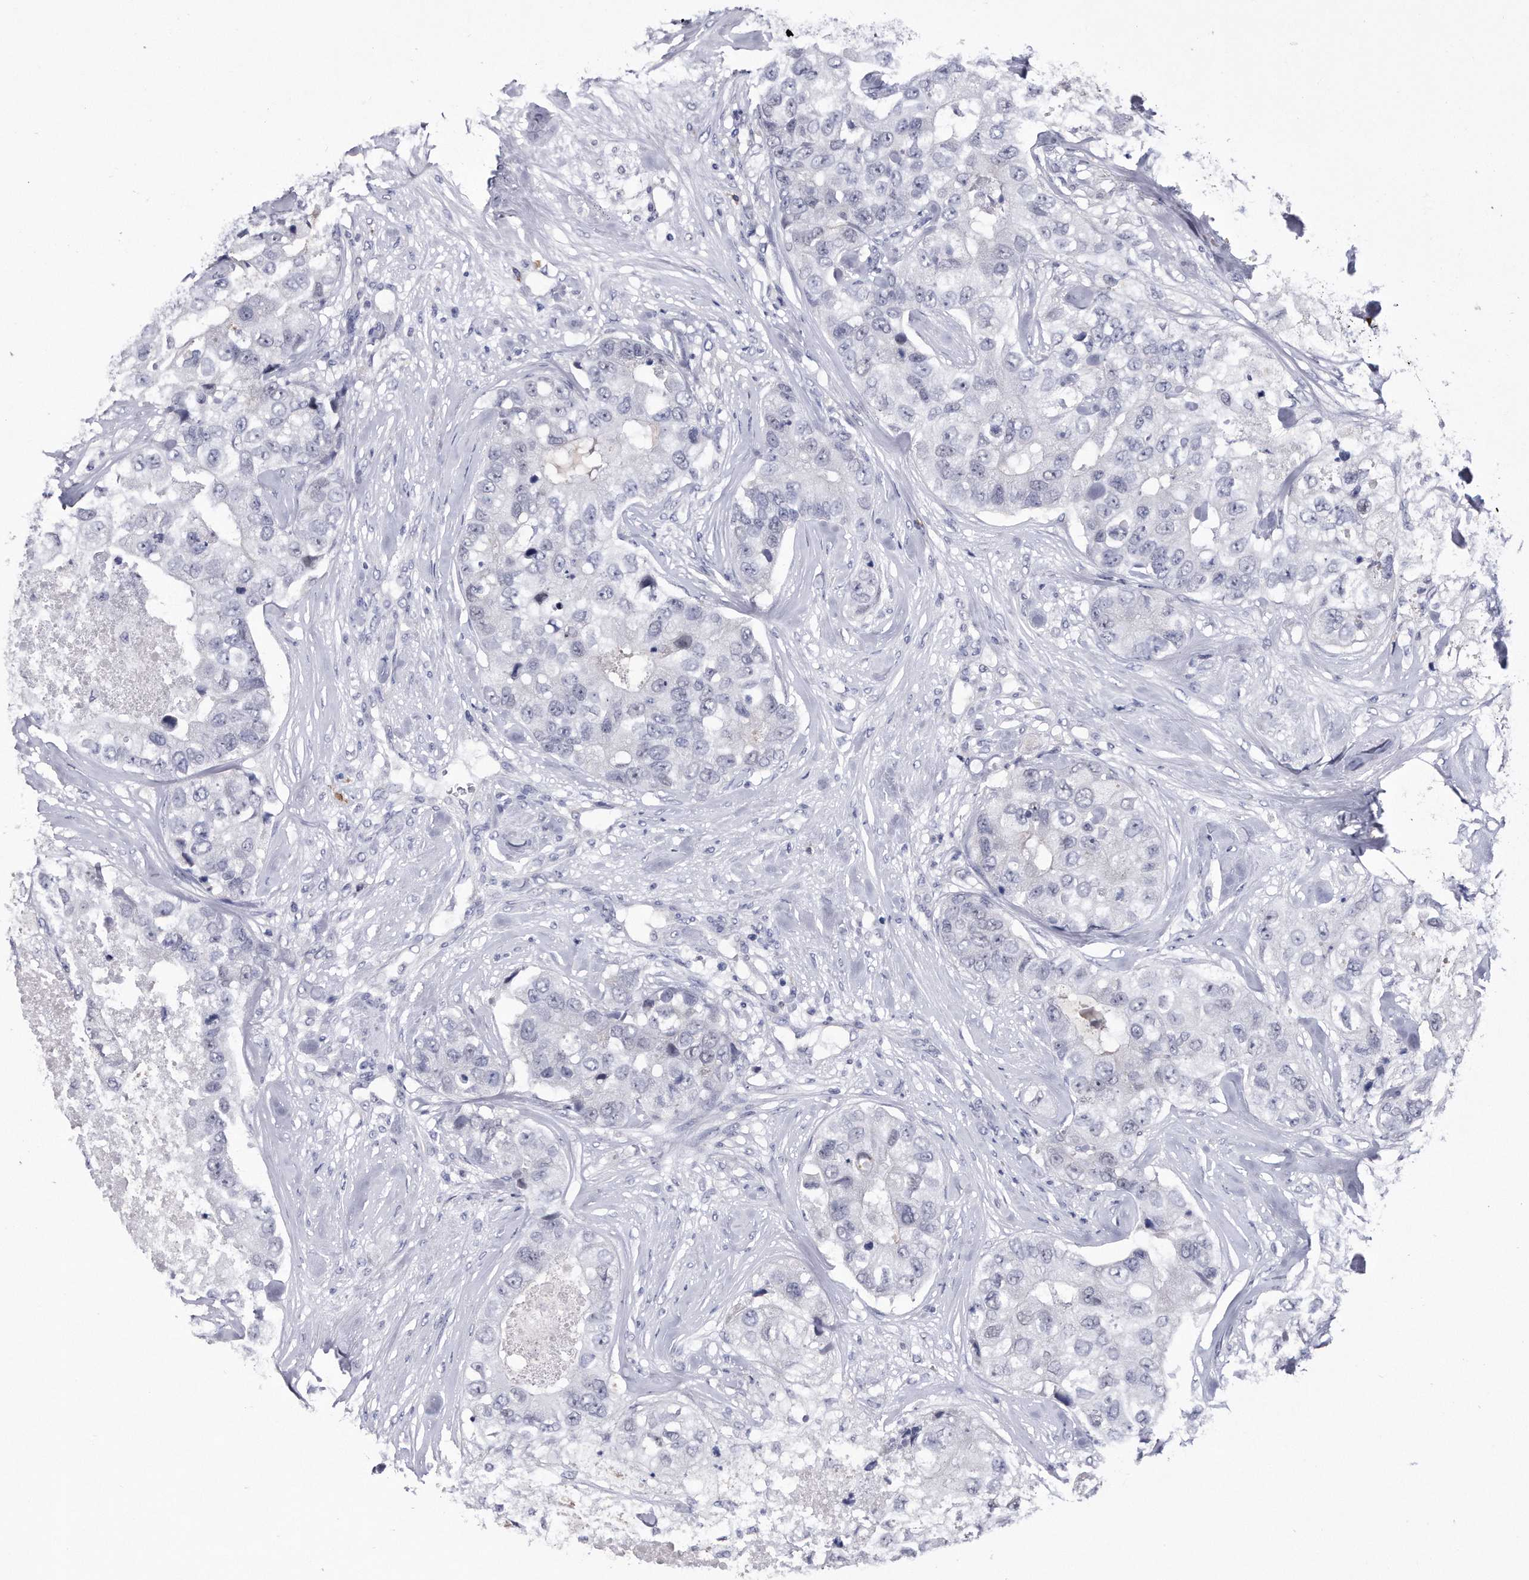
{"staining": {"intensity": "negative", "quantity": "none", "location": "none"}, "tissue": "breast cancer", "cell_type": "Tumor cells", "image_type": "cancer", "snomed": [{"axis": "morphology", "description": "Duct carcinoma"}, {"axis": "topography", "description": "Breast"}], "caption": "Tumor cells are negative for protein expression in human breast intraductal carcinoma.", "gene": "KCTD8", "patient": {"sex": "female", "age": 62}}